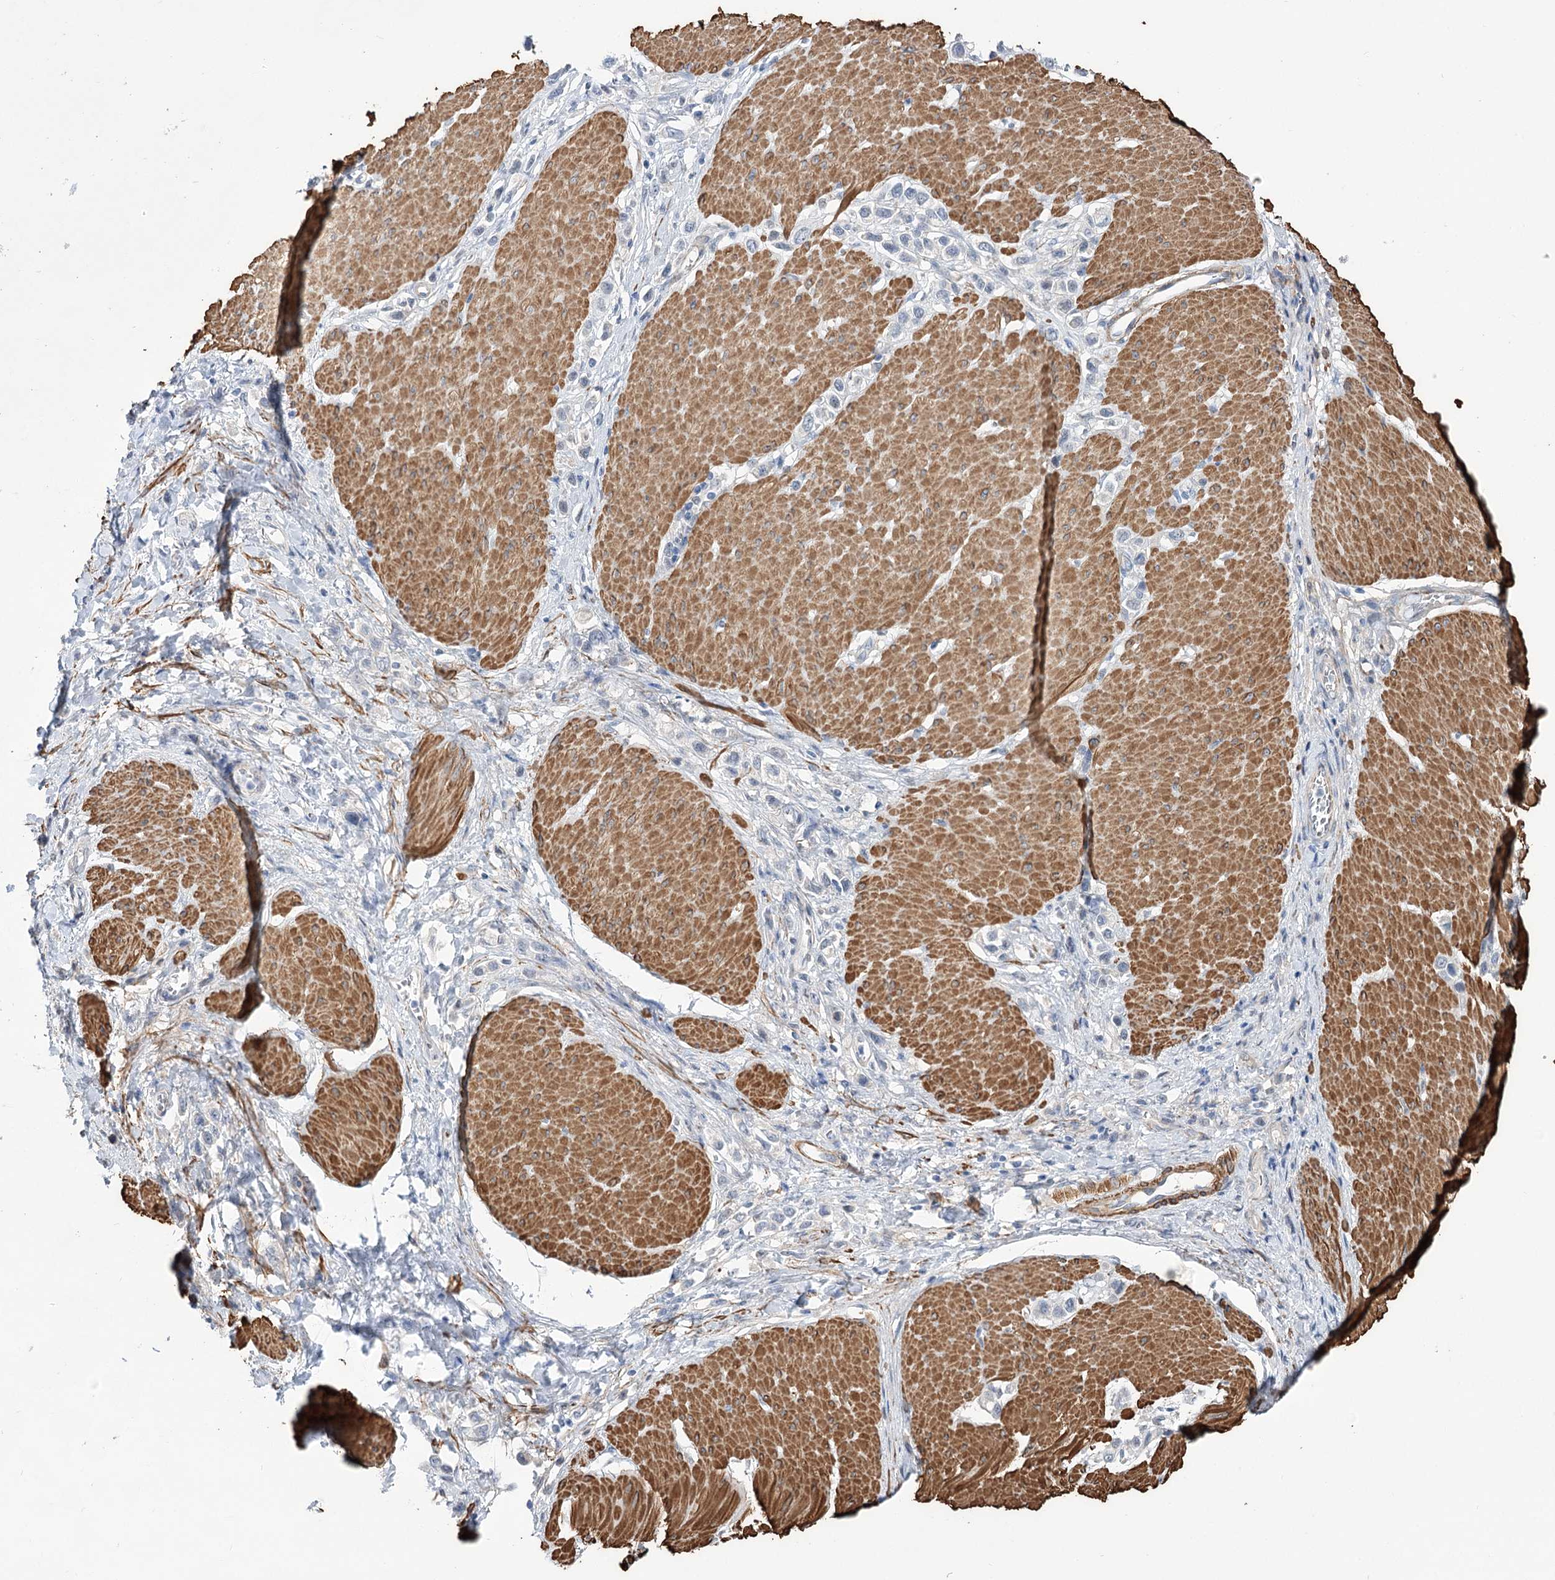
{"staining": {"intensity": "negative", "quantity": "none", "location": "none"}, "tissue": "stomach cancer", "cell_type": "Tumor cells", "image_type": "cancer", "snomed": [{"axis": "morphology", "description": "Normal tissue, NOS"}, {"axis": "morphology", "description": "Adenocarcinoma, NOS"}, {"axis": "topography", "description": "Stomach, upper"}, {"axis": "topography", "description": "Stomach"}], "caption": "The immunohistochemistry histopathology image has no significant positivity in tumor cells of stomach cancer (adenocarcinoma) tissue.", "gene": "WASHC3", "patient": {"sex": "female", "age": 65}}